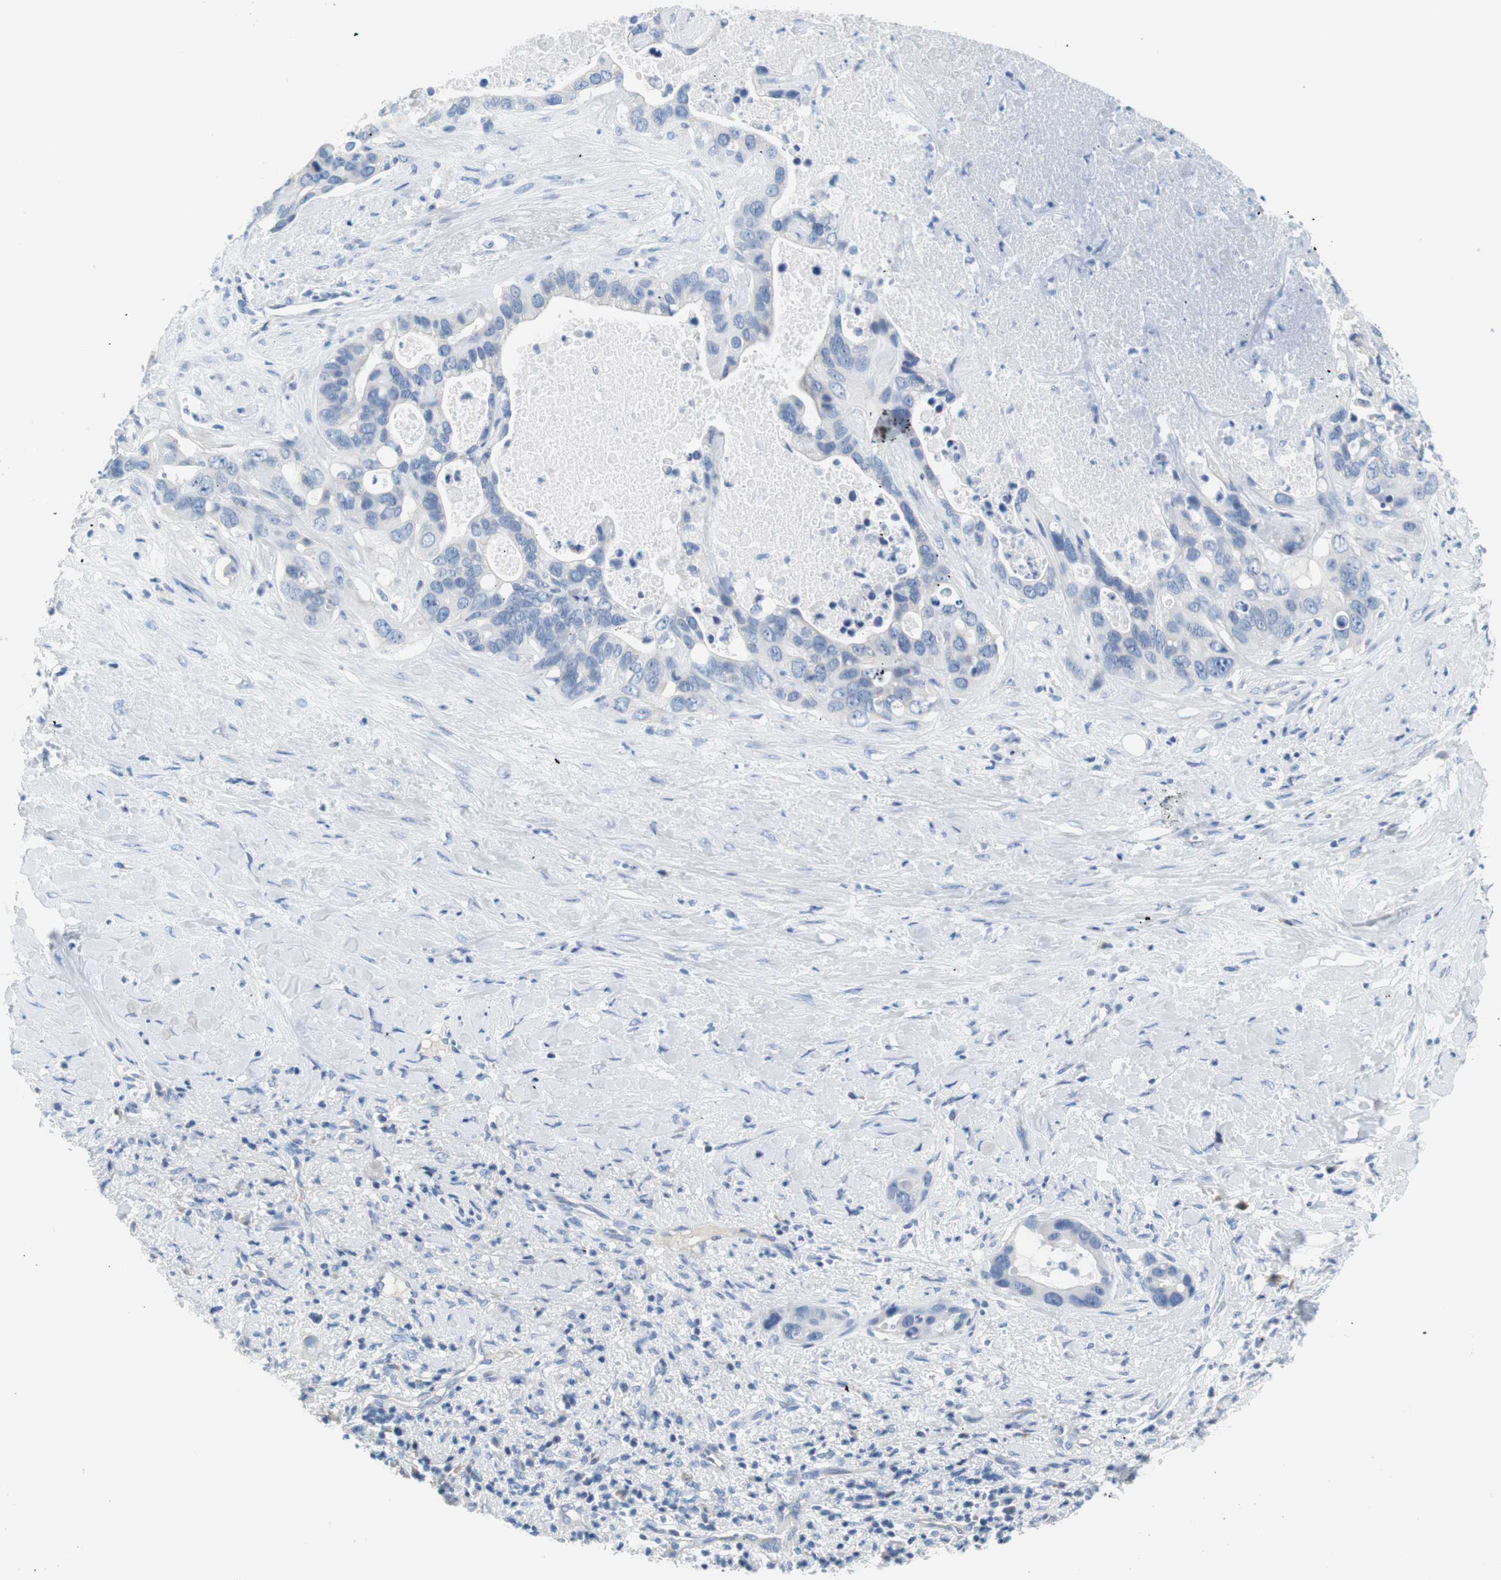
{"staining": {"intensity": "negative", "quantity": "none", "location": "none"}, "tissue": "liver cancer", "cell_type": "Tumor cells", "image_type": "cancer", "snomed": [{"axis": "morphology", "description": "Cholangiocarcinoma"}, {"axis": "topography", "description": "Liver"}], "caption": "Liver cholangiocarcinoma stained for a protein using immunohistochemistry (IHC) shows no staining tumor cells.", "gene": "MYH1", "patient": {"sex": "female", "age": 65}}